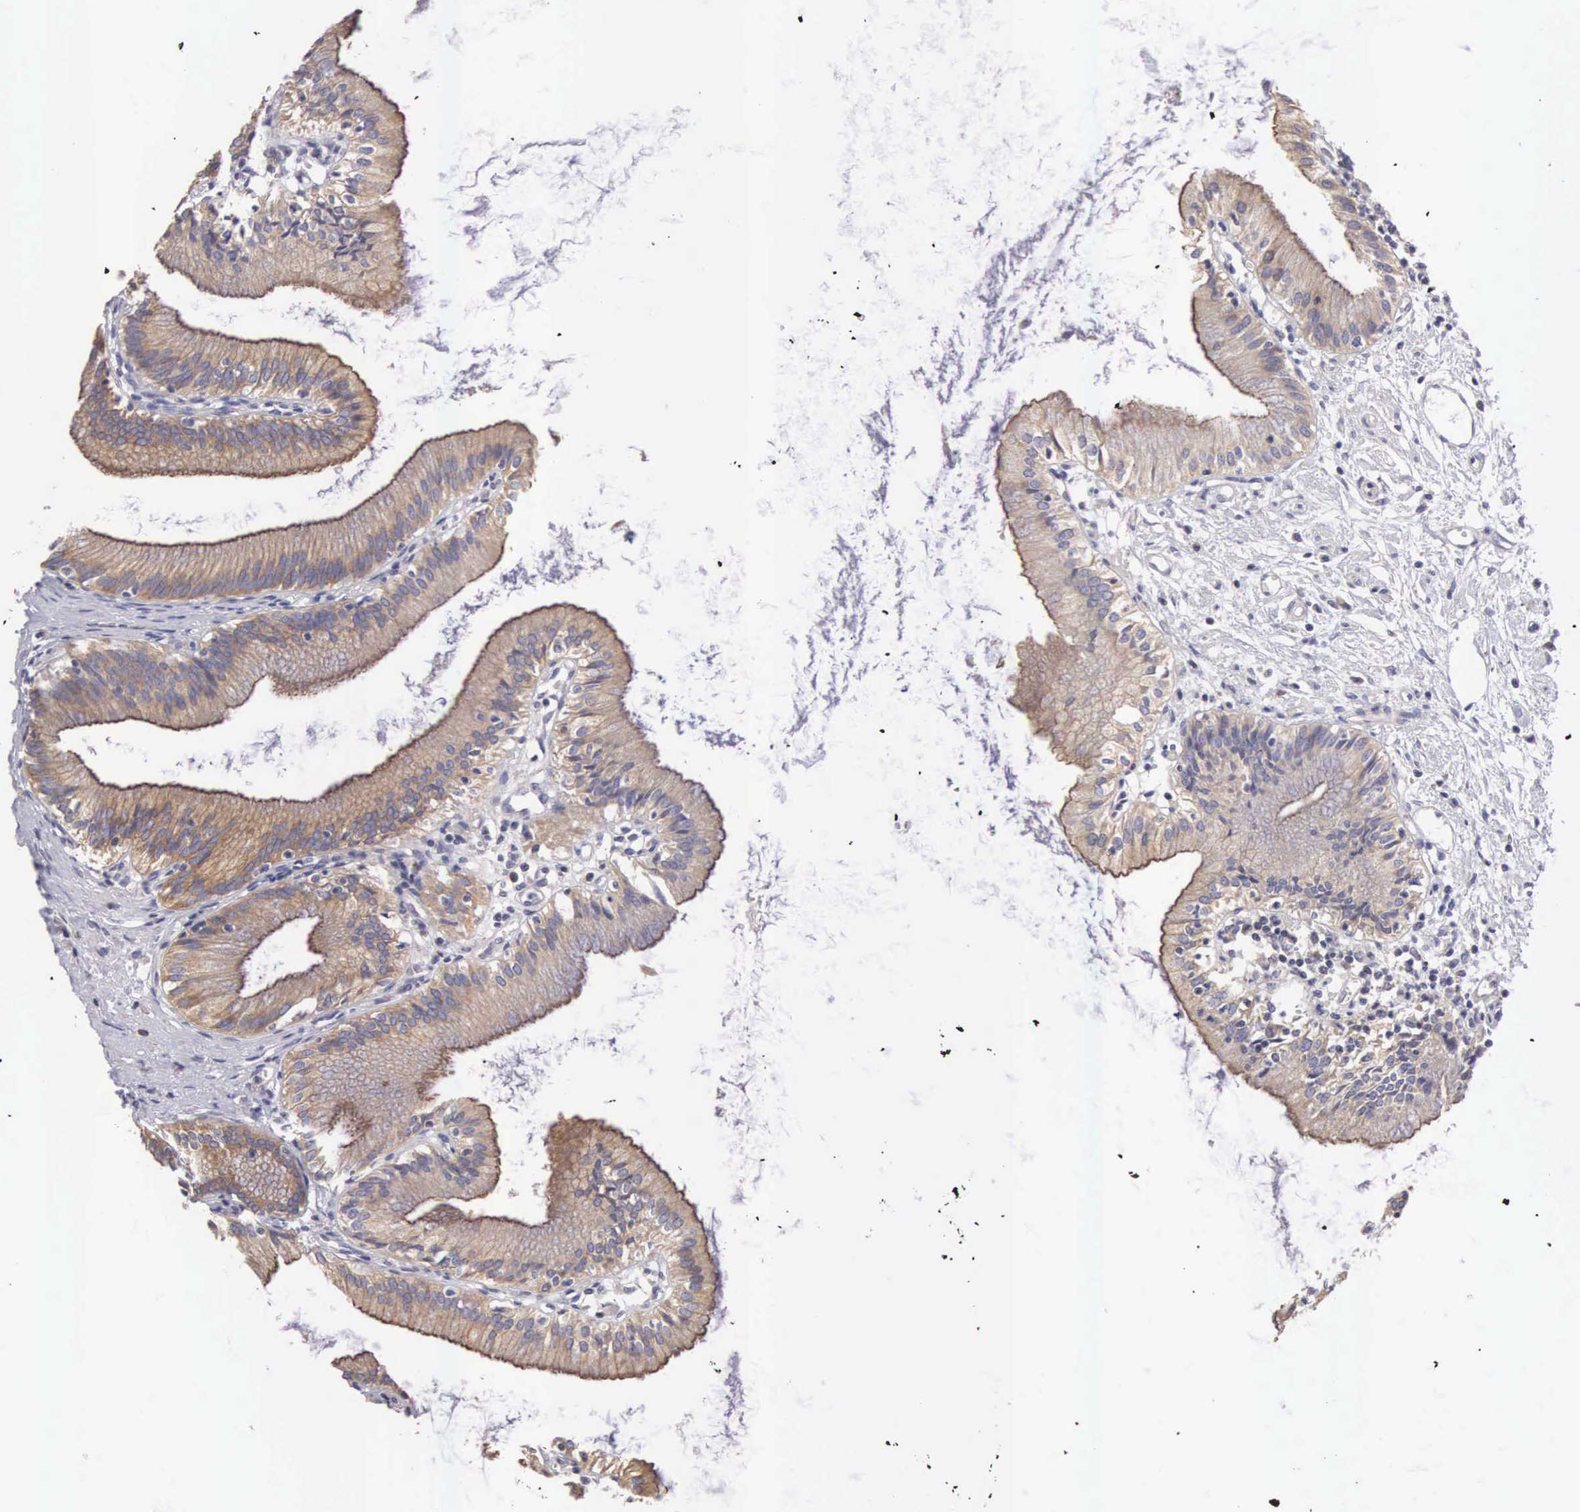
{"staining": {"intensity": "moderate", "quantity": ">75%", "location": "cytoplasmic/membranous"}, "tissue": "gallbladder", "cell_type": "Glandular cells", "image_type": "normal", "snomed": [{"axis": "morphology", "description": "Normal tissue, NOS"}, {"axis": "topography", "description": "Gallbladder"}], "caption": "Immunohistochemistry (IHC) of normal human gallbladder shows medium levels of moderate cytoplasmic/membranous expression in about >75% of glandular cells. (Brightfield microscopy of DAB IHC at high magnification).", "gene": "TXLNG", "patient": {"sex": "male", "age": 58}}